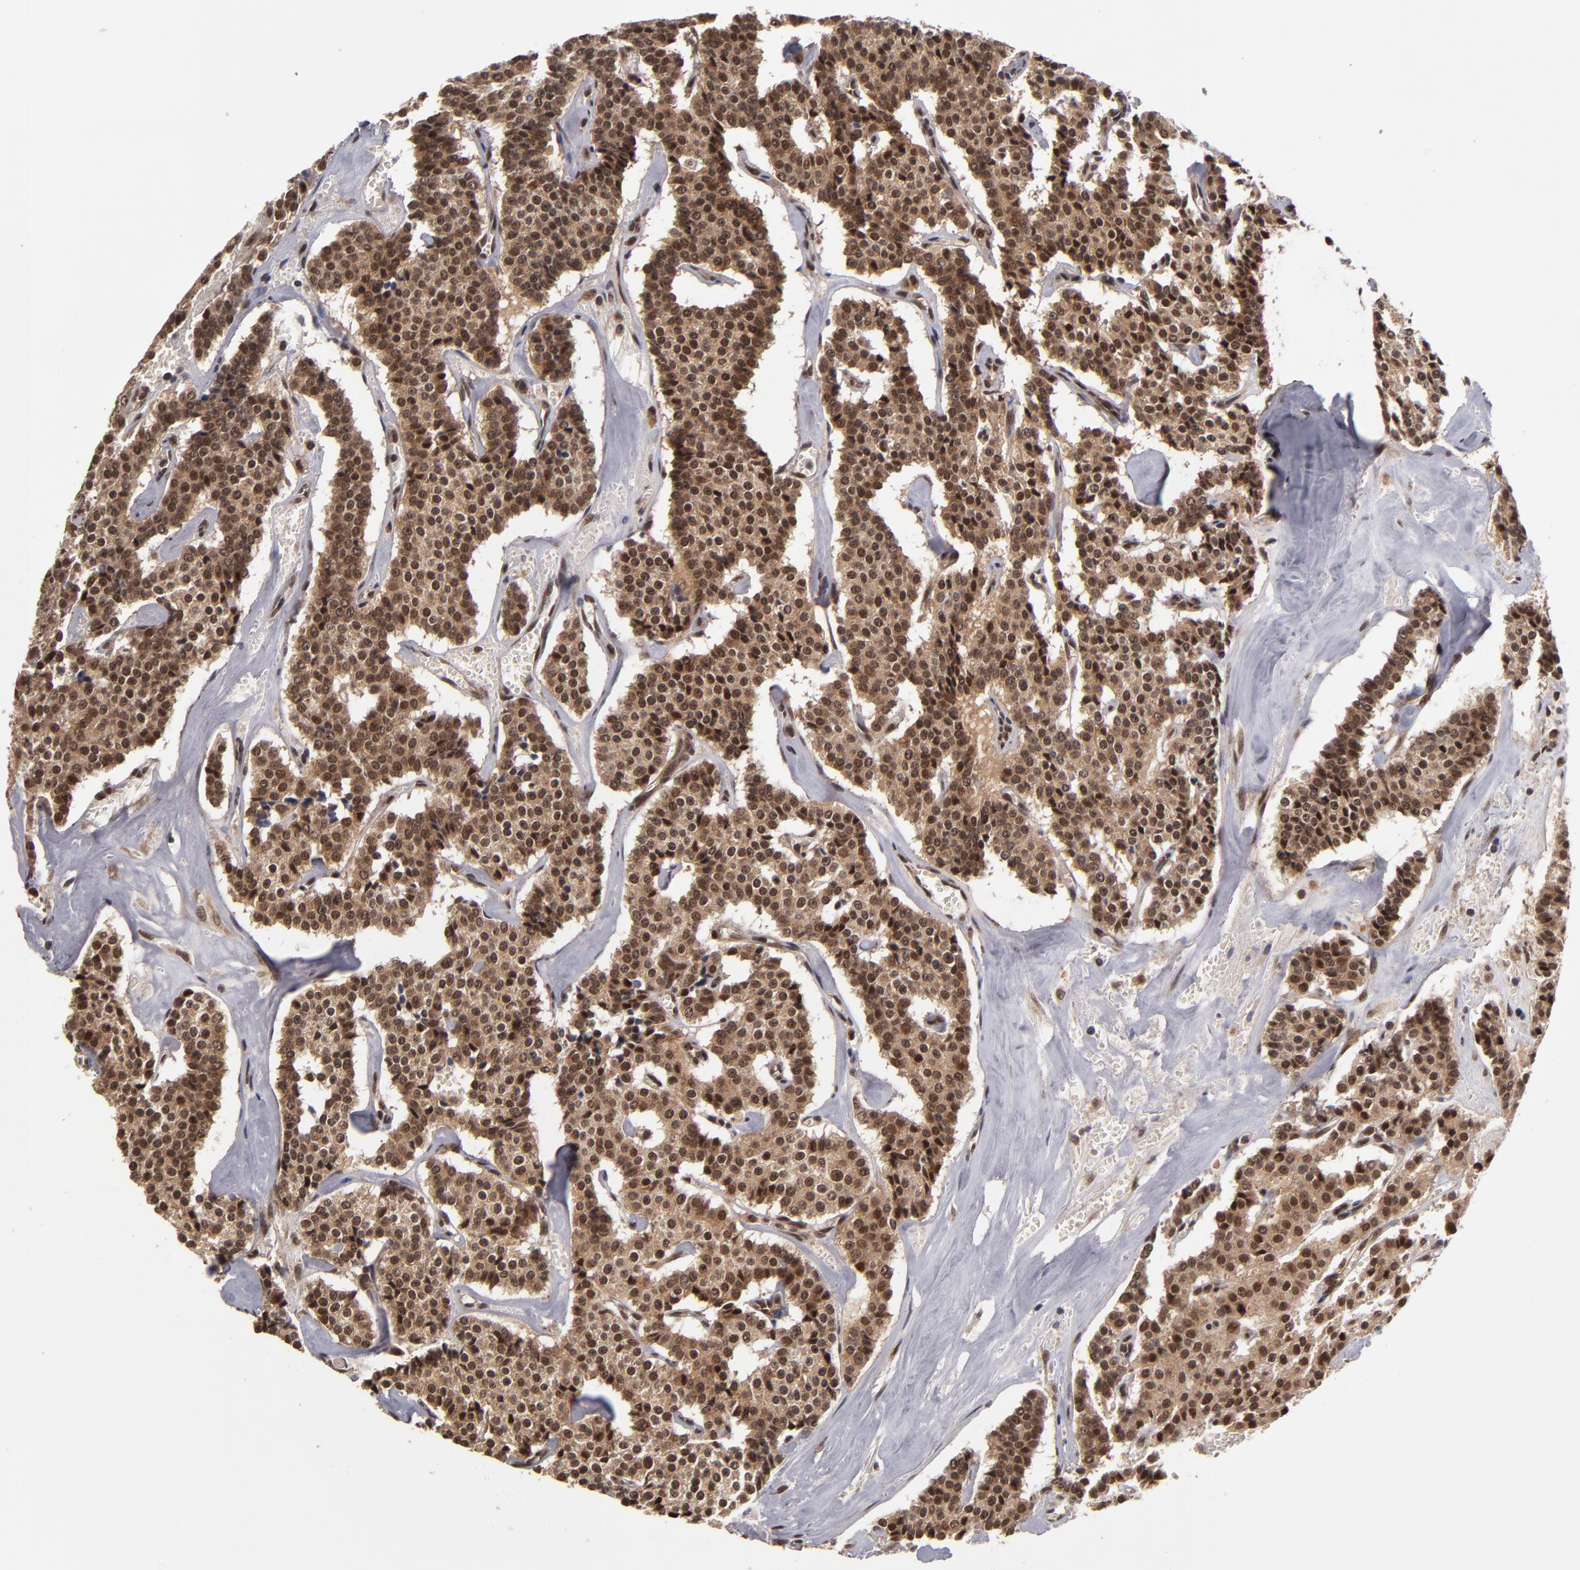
{"staining": {"intensity": "moderate", "quantity": ">75%", "location": "cytoplasmic/membranous,nuclear"}, "tissue": "carcinoid", "cell_type": "Tumor cells", "image_type": "cancer", "snomed": [{"axis": "morphology", "description": "Carcinoid, malignant, NOS"}, {"axis": "topography", "description": "Bronchus"}], "caption": "High-power microscopy captured an IHC photomicrograph of malignant carcinoid, revealing moderate cytoplasmic/membranous and nuclear expression in approximately >75% of tumor cells.", "gene": "CUL5", "patient": {"sex": "male", "age": 55}}